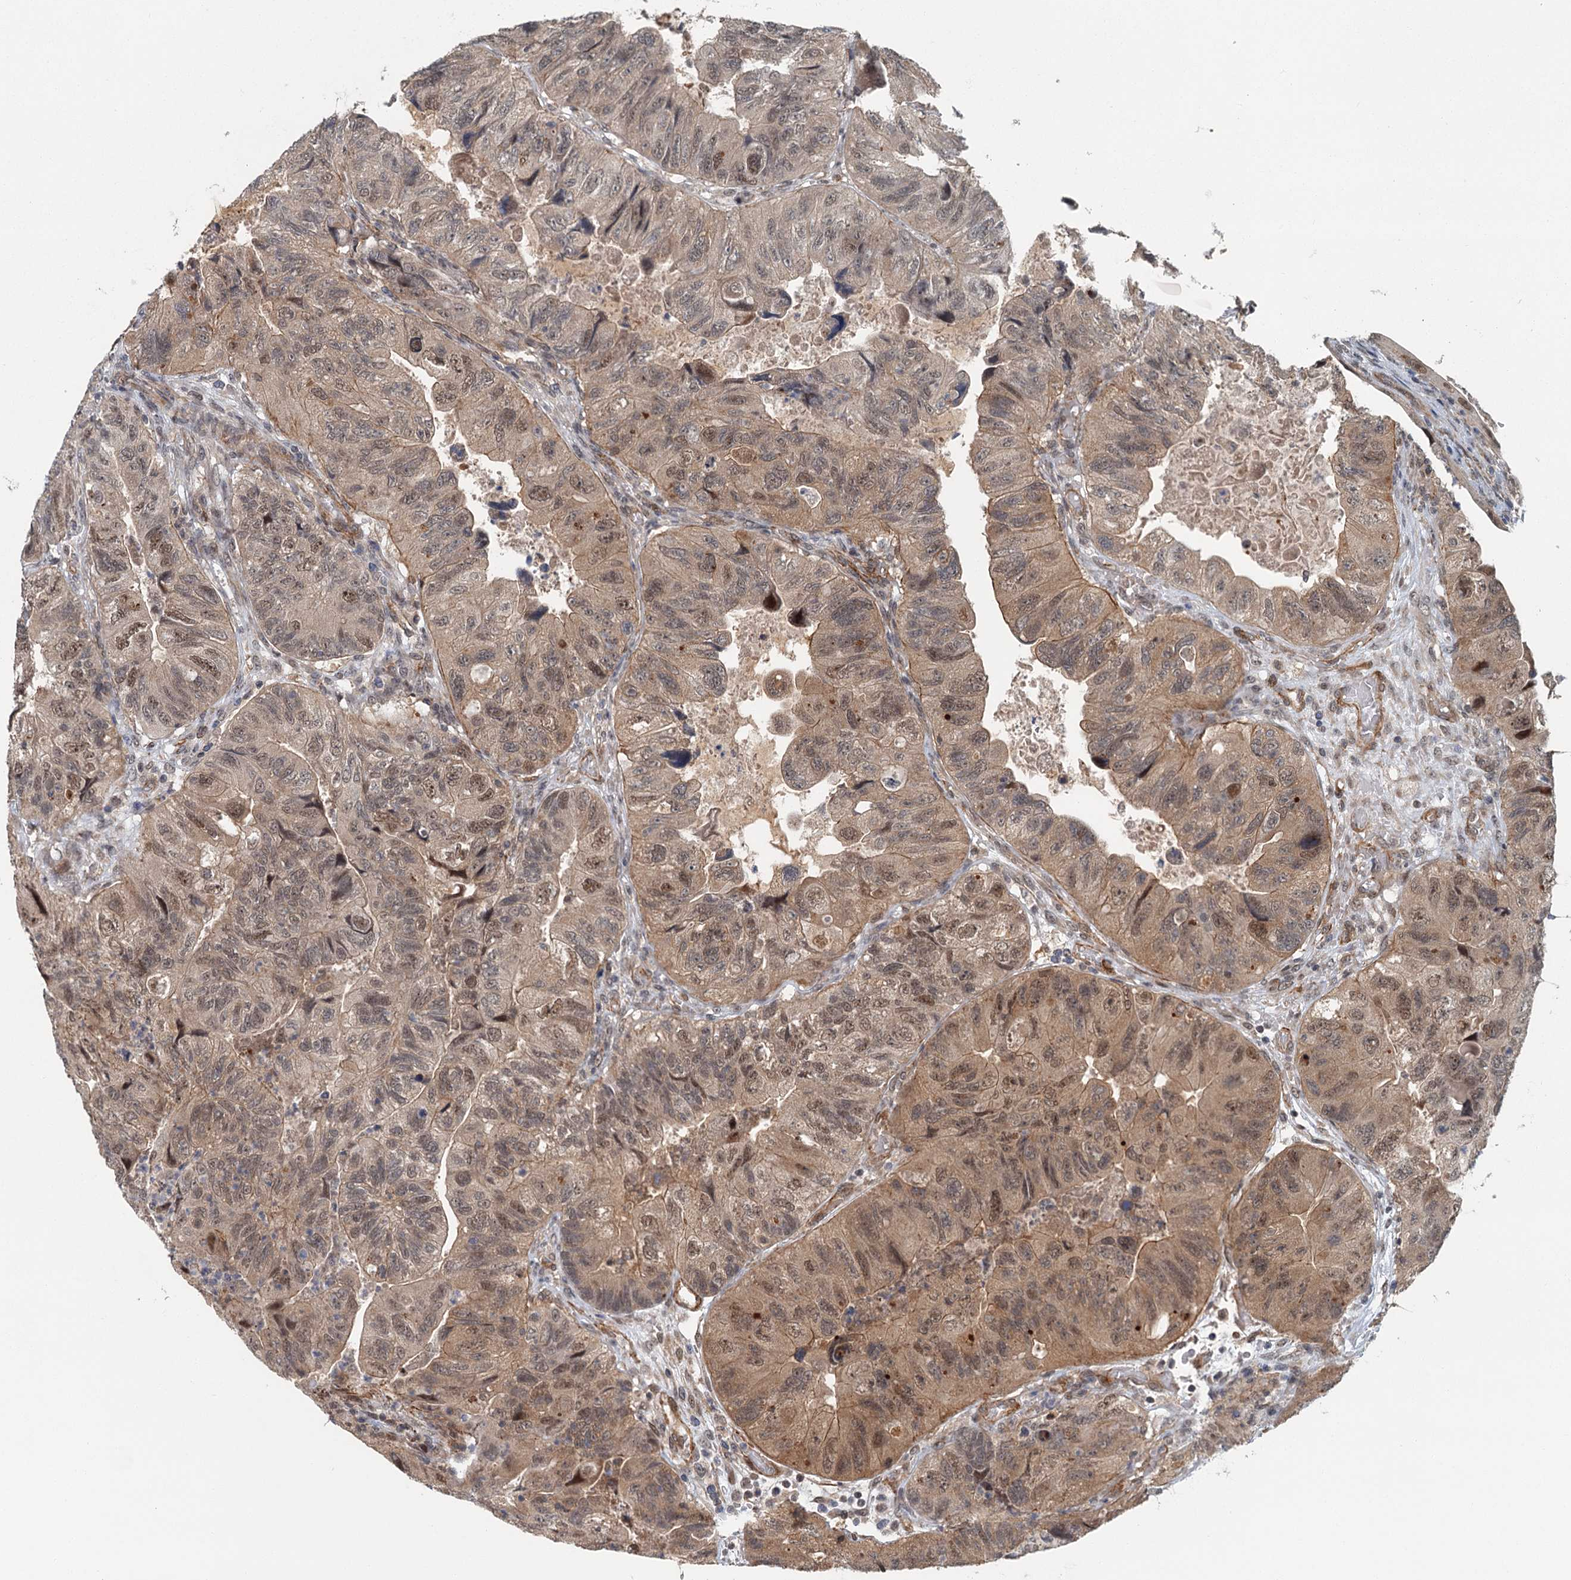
{"staining": {"intensity": "moderate", "quantity": ">75%", "location": "nuclear"}, "tissue": "colorectal cancer", "cell_type": "Tumor cells", "image_type": "cancer", "snomed": [{"axis": "morphology", "description": "Adenocarcinoma, NOS"}, {"axis": "topography", "description": "Rectum"}], "caption": "This micrograph displays IHC staining of human colorectal adenocarcinoma, with medium moderate nuclear staining in approximately >75% of tumor cells.", "gene": "TAS2R42", "patient": {"sex": "male", "age": 63}}